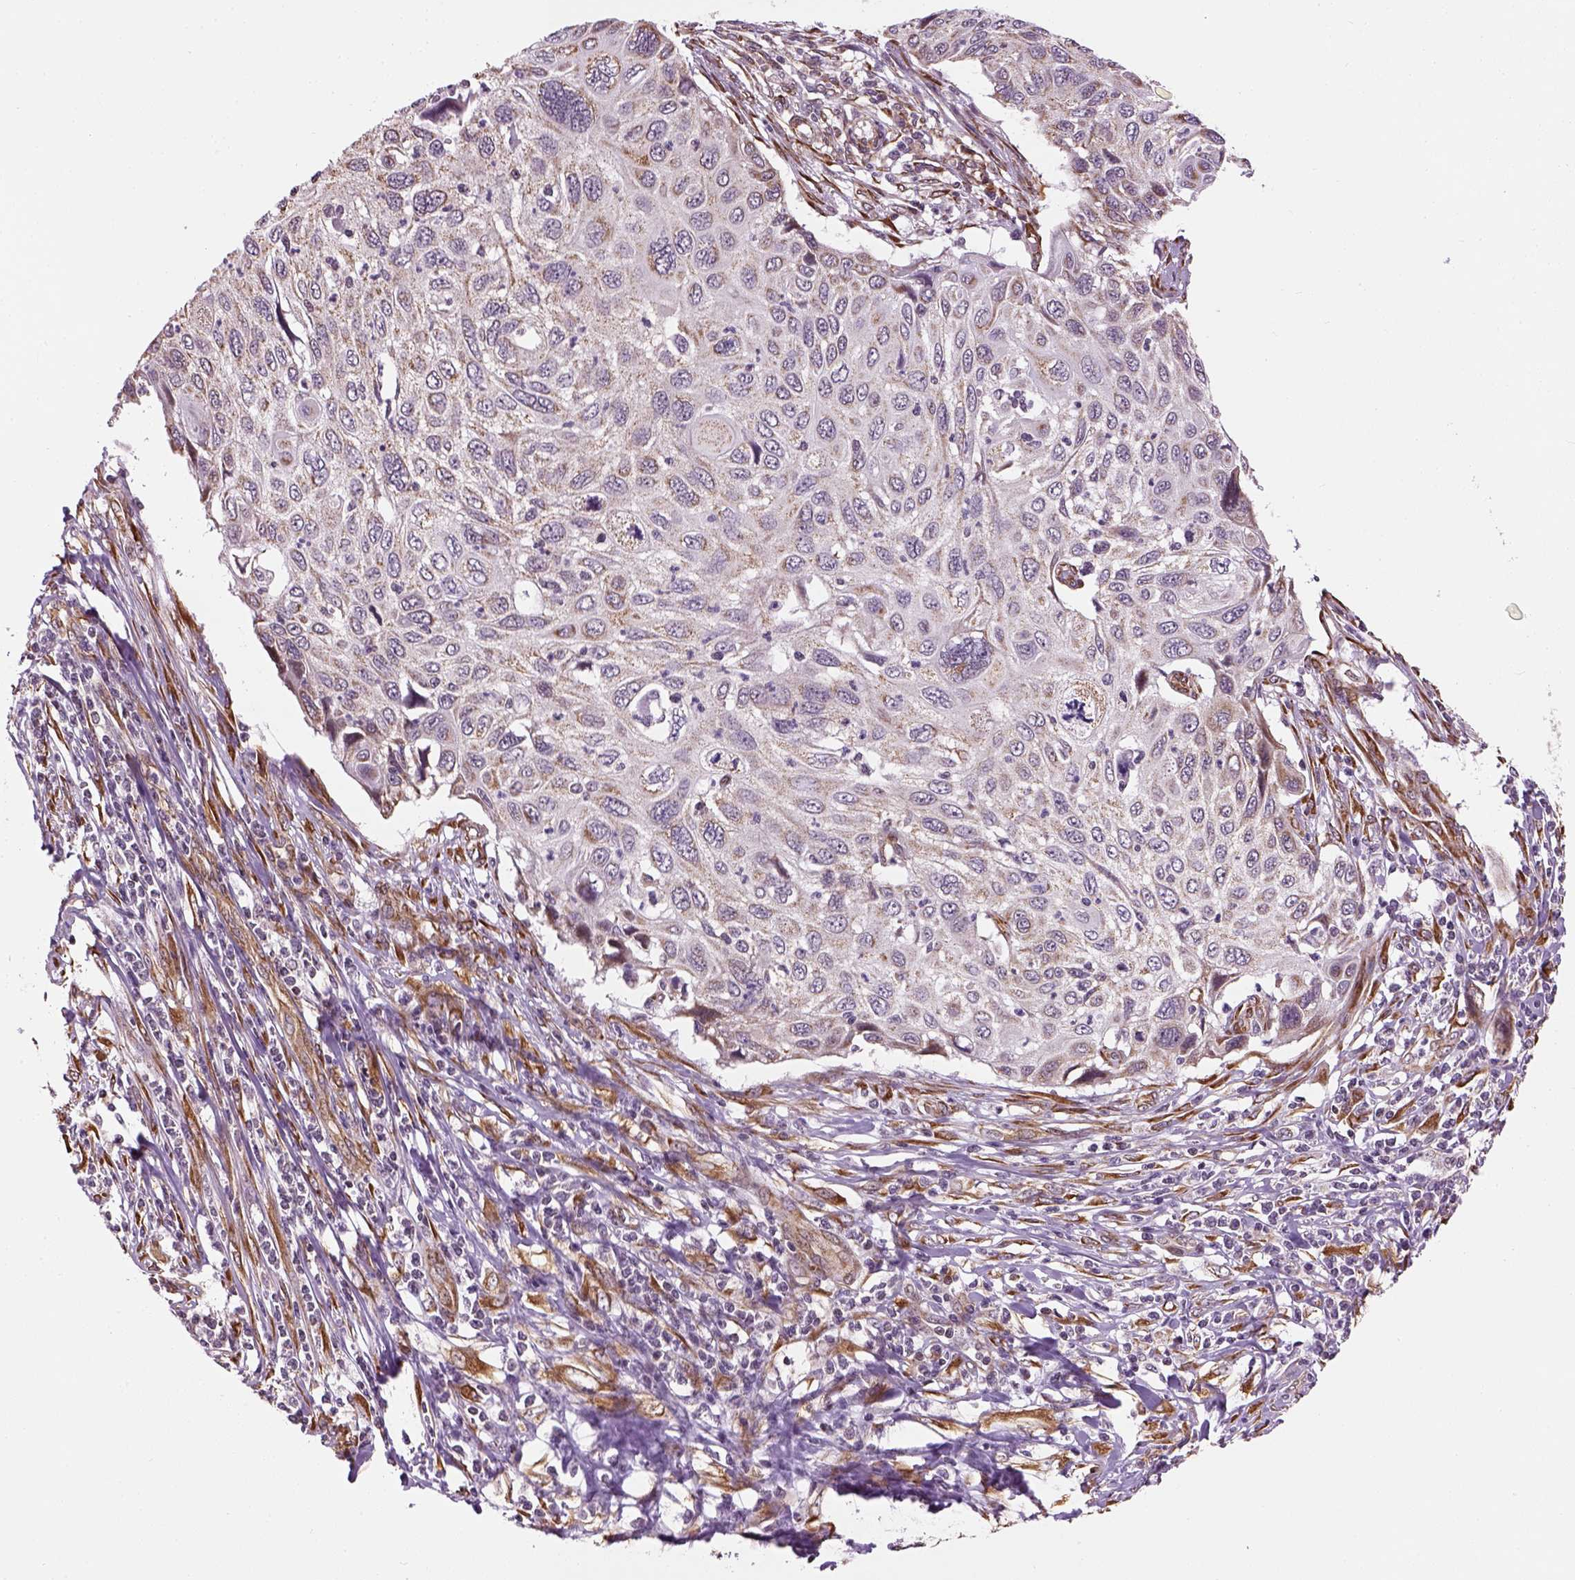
{"staining": {"intensity": "negative", "quantity": "none", "location": "none"}, "tissue": "cervical cancer", "cell_type": "Tumor cells", "image_type": "cancer", "snomed": [{"axis": "morphology", "description": "Squamous cell carcinoma, NOS"}, {"axis": "topography", "description": "Cervix"}], "caption": "This photomicrograph is of squamous cell carcinoma (cervical) stained with immunohistochemistry to label a protein in brown with the nuclei are counter-stained blue. There is no positivity in tumor cells.", "gene": "XK", "patient": {"sex": "female", "age": 70}}